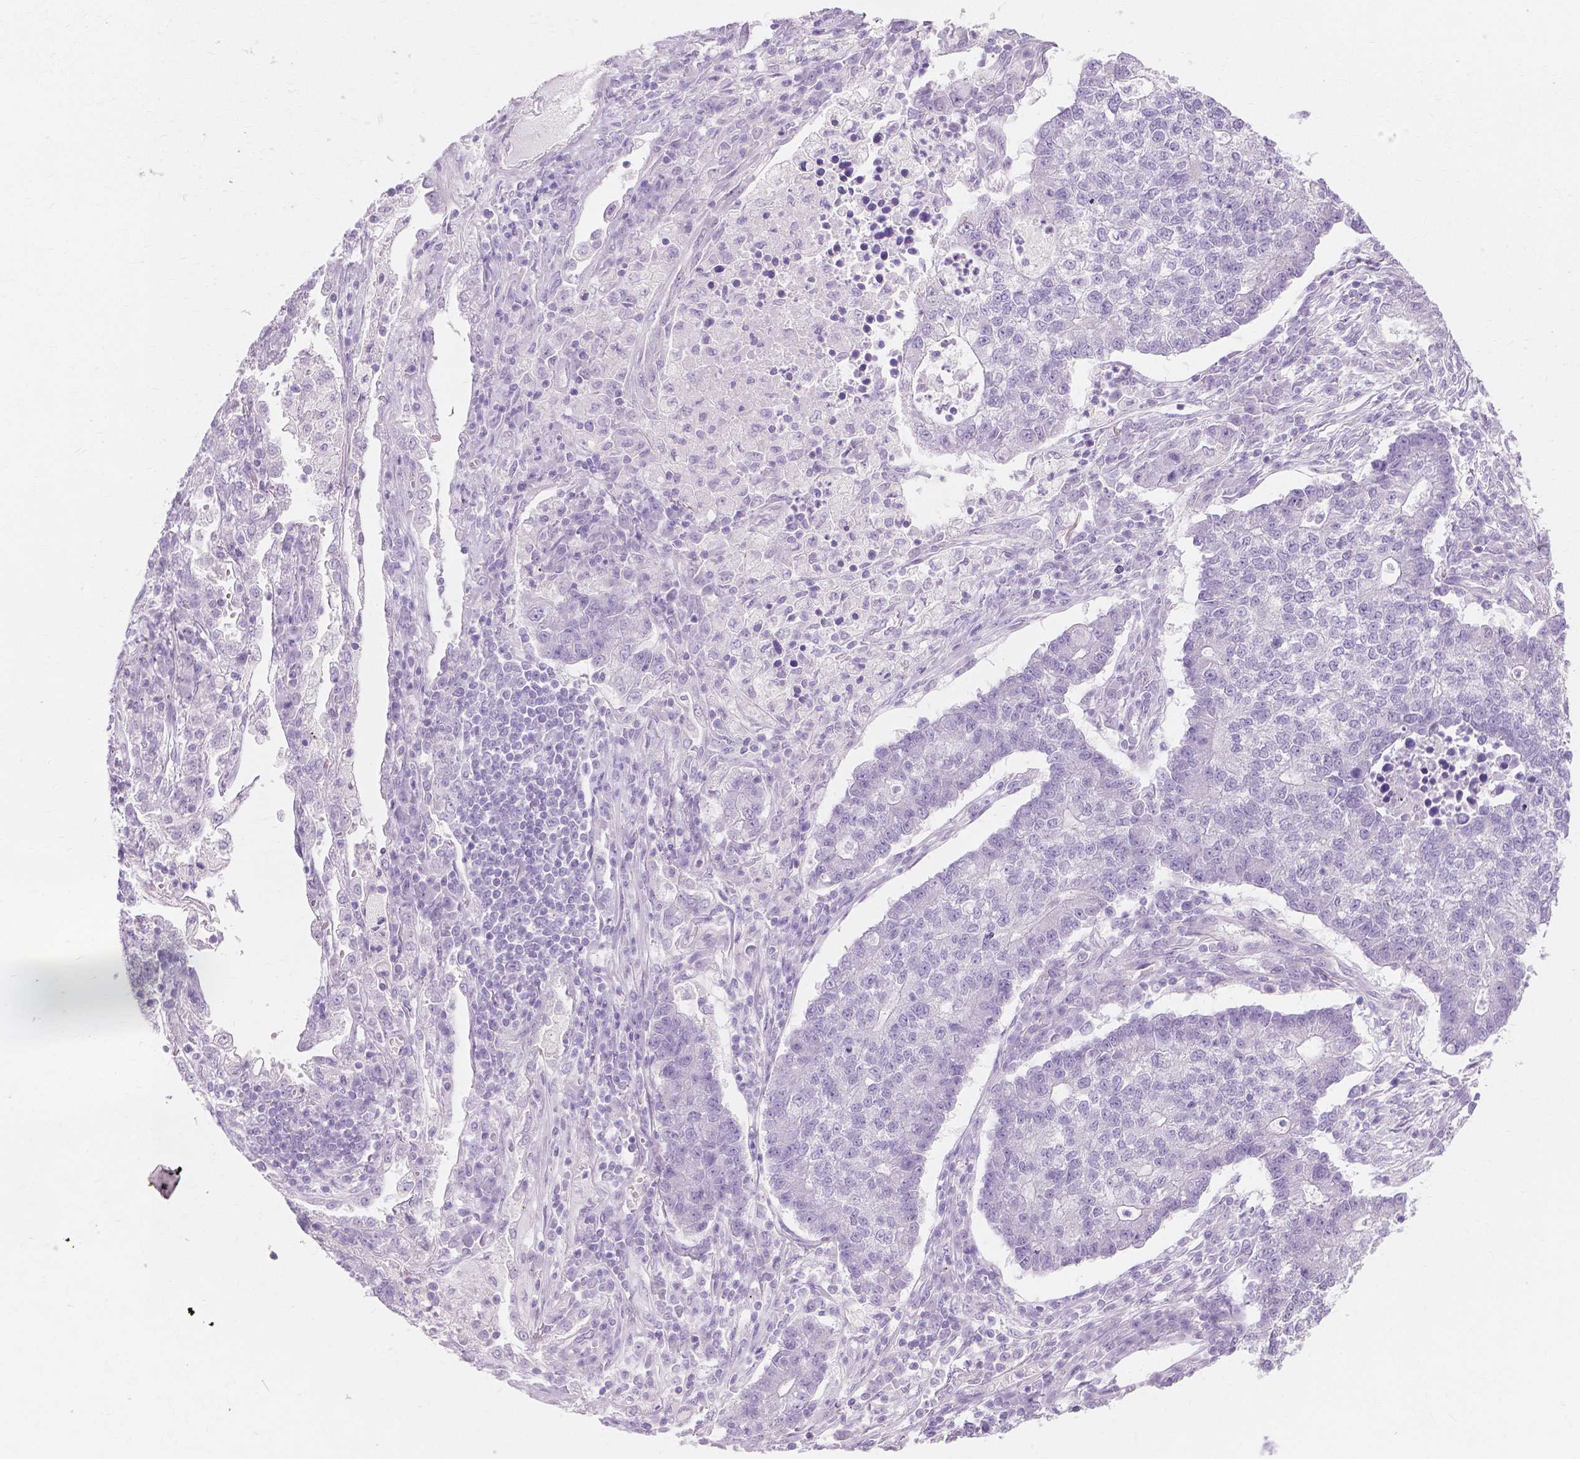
{"staining": {"intensity": "negative", "quantity": "none", "location": "none"}, "tissue": "lung cancer", "cell_type": "Tumor cells", "image_type": "cancer", "snomed": [{"axis": "morphology", "description": "Adenocarcinoma, NOS"}, {"axis": "topography", "description": "Lung"}], "caption": "The immunohistochemistry (IHC) image has no significant positivity in tumor cells of lung adenocarcinoma tissue.", "gene": "MUC12", "patient": {"sex": "male", "age": 57}}